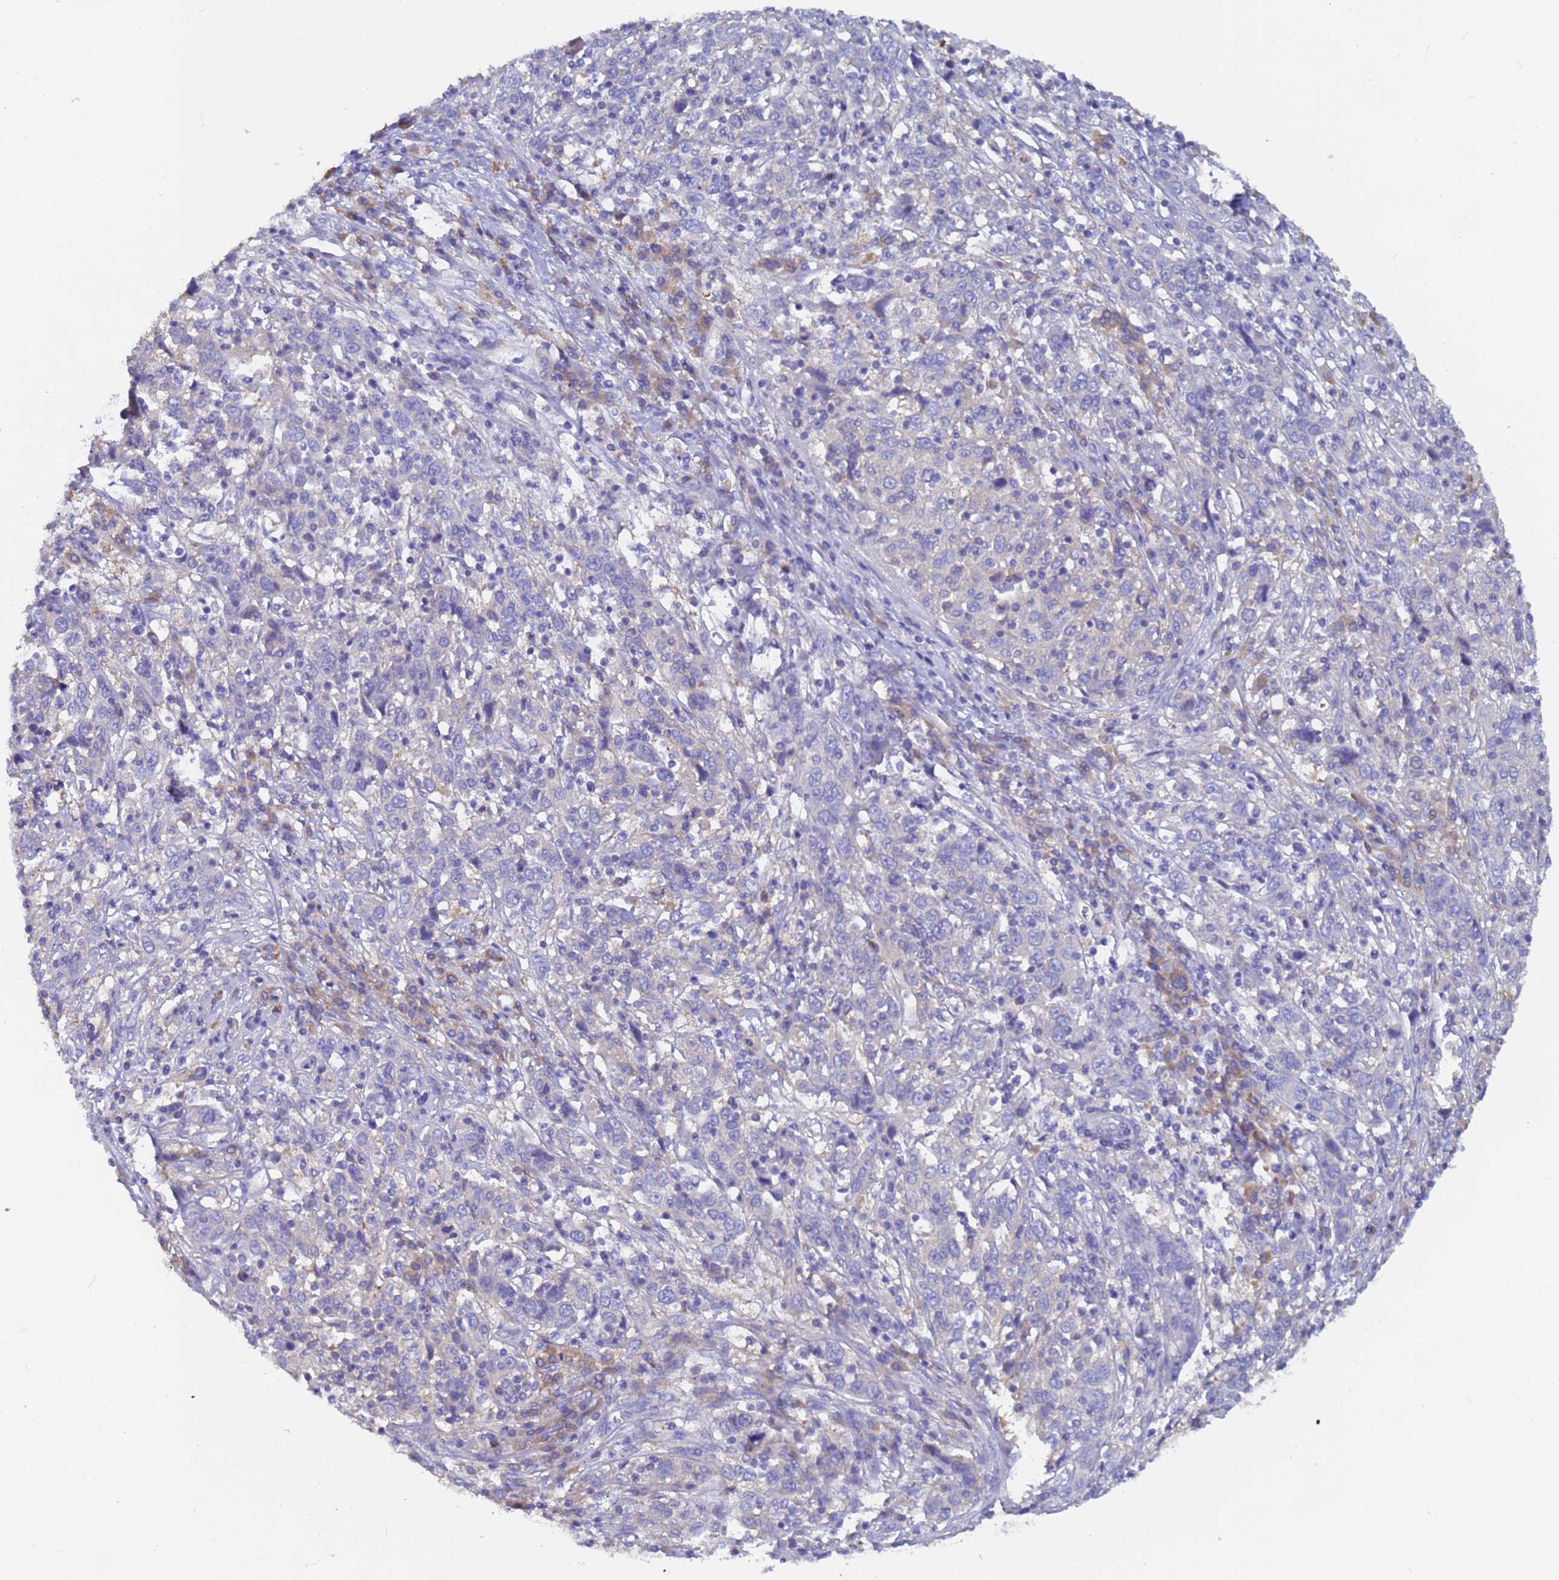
{"staining": {"intensity": "negative", "quantity": "none", "location": "none"}, "tissue": "cervical cancer", "cell_type": "Tumor cells", "image_type": "cancer", "snomed": [{"axis": "morphology", "description": "Squamous cell carcinoma, NOS"}, {"axis": "topography", "description": "Cervix"}], "caption": "Cervical cancer (squamous cell carcinoma) was stained to show a protein in brown. There is no significant staining in tumor cells.", "gene": "UBE2O", "patient": {"sex": "female", "age": 46}}